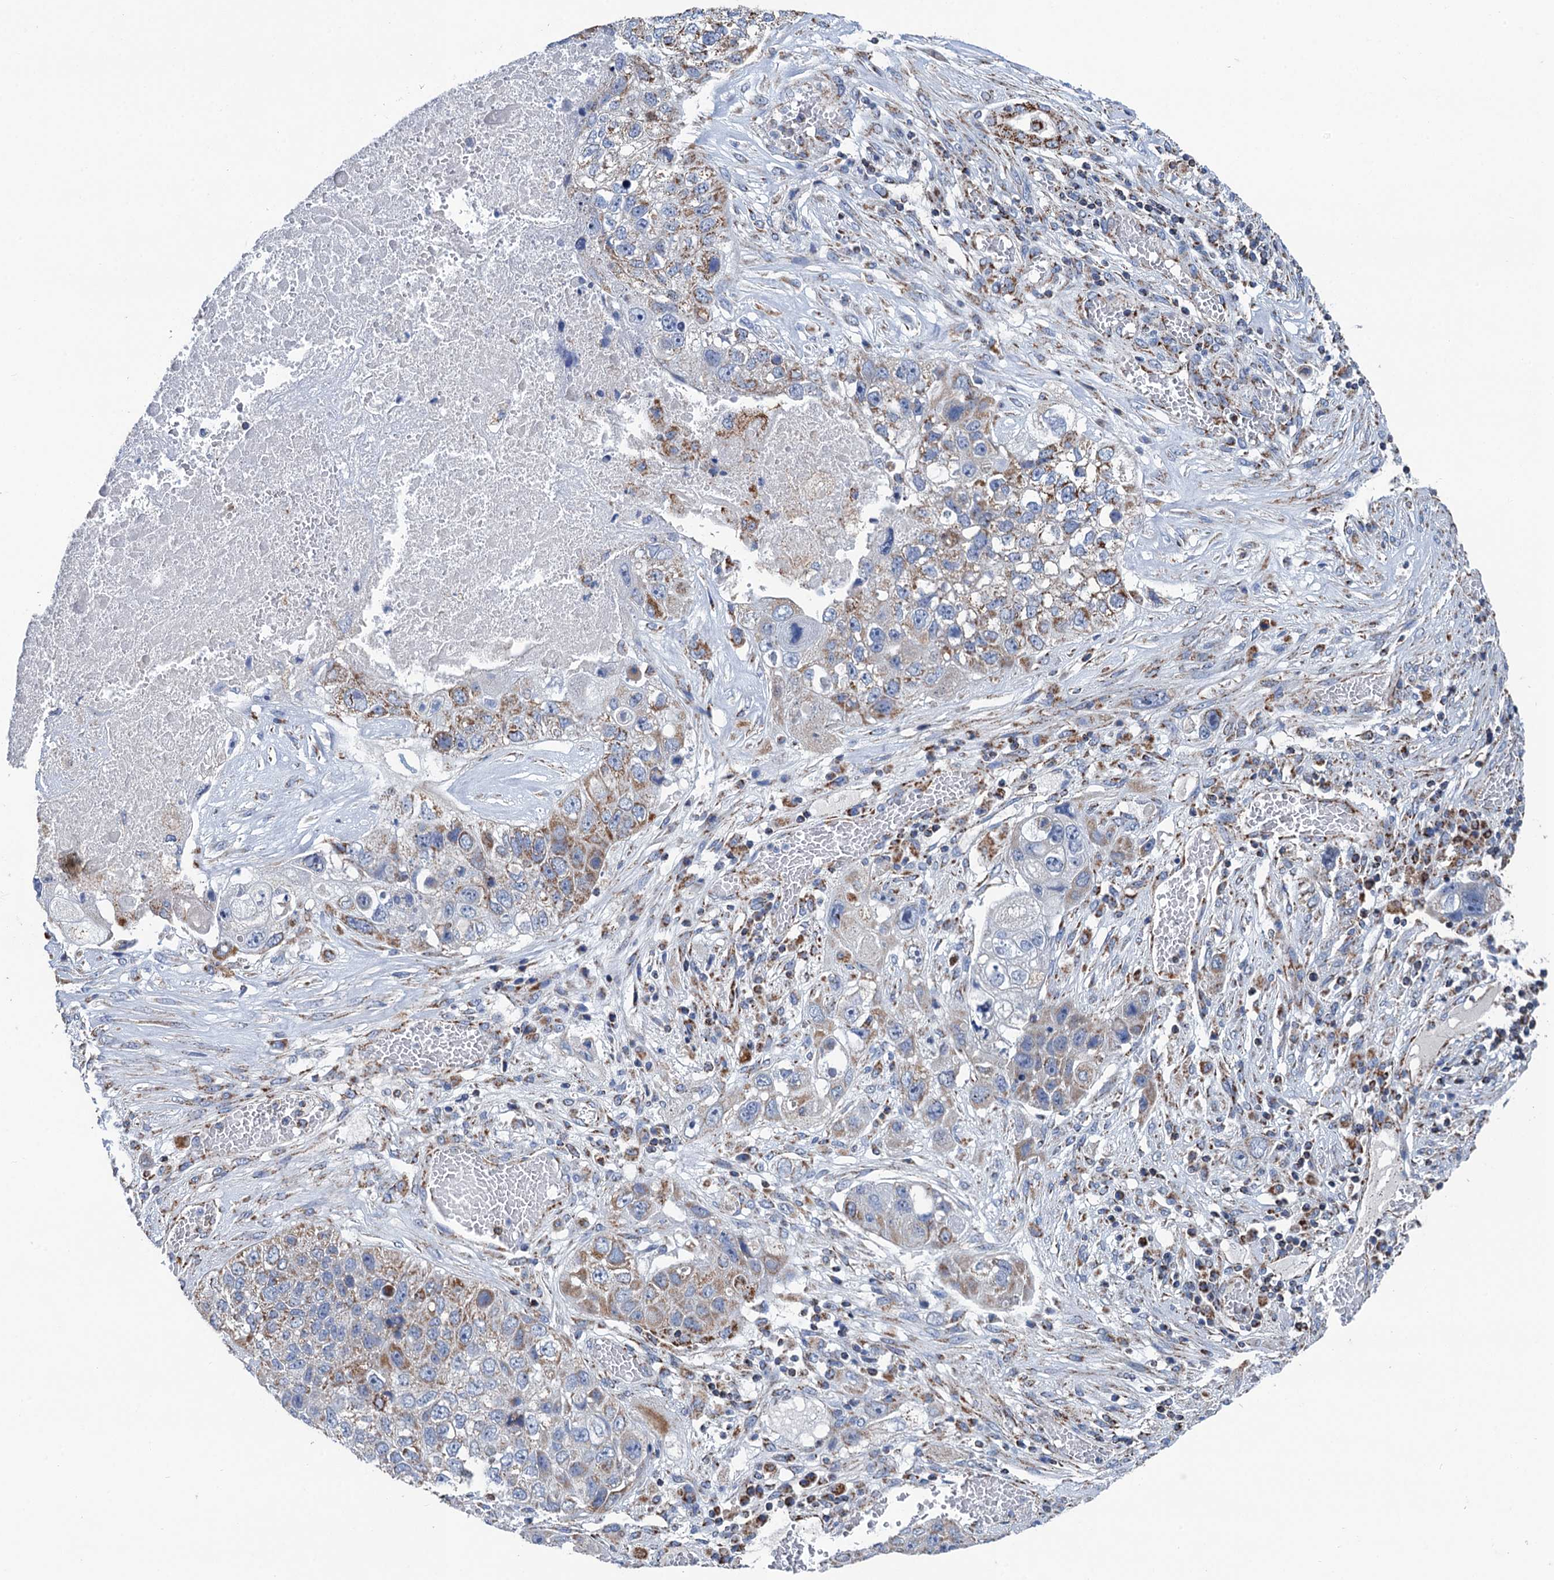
{"staining": {"intensity": "moderate", "quantity": "<25%", "location": "cytoplasmic/membranous"}, "tissue": "lung cancer", "cell_type": "Tumor cells", "image_type": "cancer", "snomed": [{"axis": "morphology", "description": "Squamous cell carcinoma, NOS"}, {"axis": "topography", "description": "Lung"}], "caption": "A photomicrograph showing moderate cytoplasmic/membranous positivity in about <25% of tumor cells in squamous cell carcinoma (lung), as visualized by brown immunohistochemical staining.", "gene": "IVD", "patient": {"sex": "male", "age": 61}}